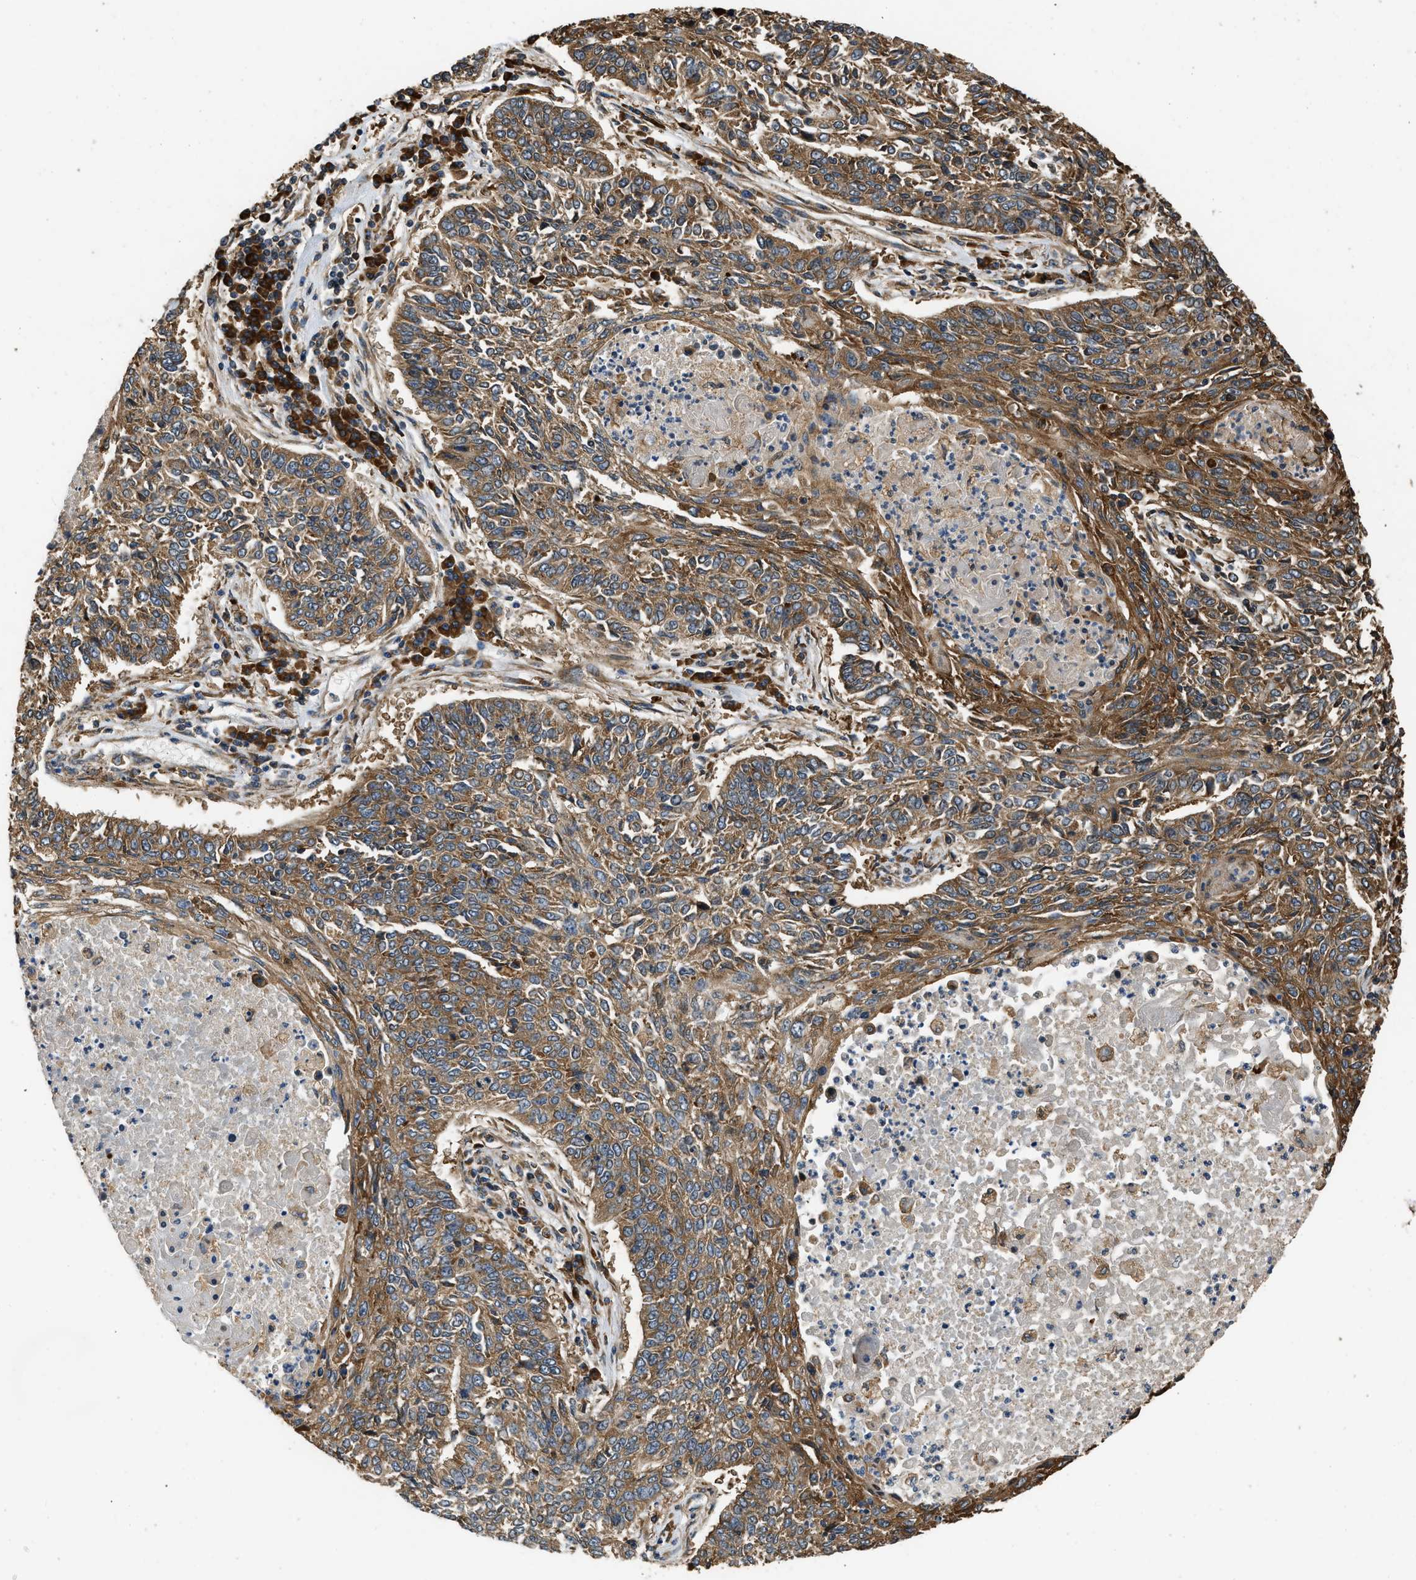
{"staining": {"intensity": "moderate", "quantity": ">75%", "location": "cytoplasmic/membranous"}, "tissue": "lung cancer", "cell_type": "Tumor cells", "image_type": "cancer", "snomed": [{"axis": "morphology", "description": "Normal tissue, NOS"}, {"axis": "morphology", "description": "Squamous cell carcinoma, NOS"}, {"axis": "topography", "description": "Cartilage tissue"}, {"axis": "topography", "description": "Bronchus"}, {"axis": "topography", "description": "Lung"}], "caption": "This micrograph shows lung cancer stained with immunohistochemistry (IHC) to label a protein in brown. The cytoplasmic/membranous of tumor cells show moderate positivity for the protein. Nuclei are counter-stained blue.", "gene": "SLC36A4", "patient": {"sex": "female", "age": 49}}